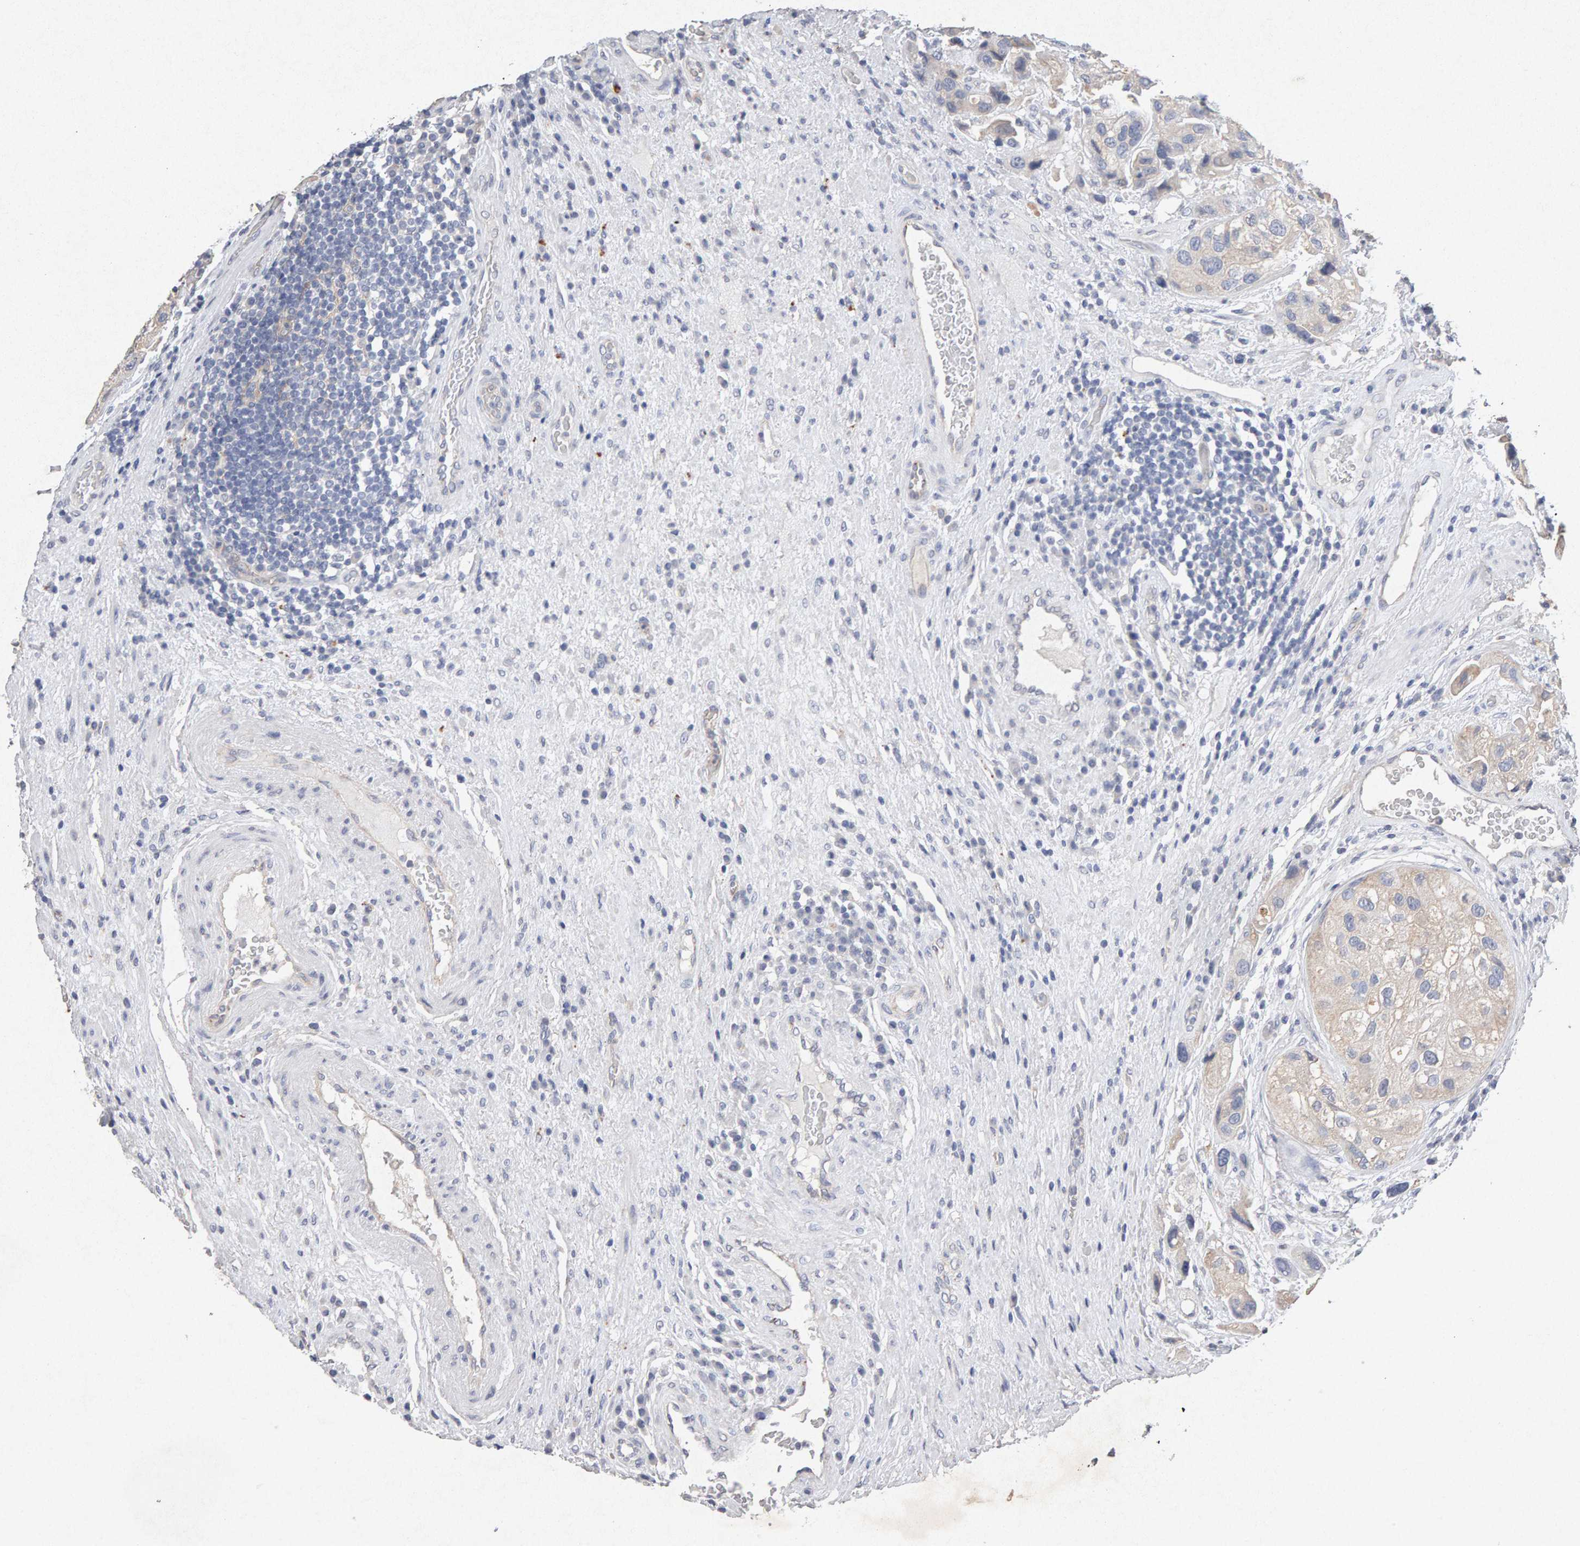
{"staining": {"intensity": "negative", "quantity": "none", "location": "none"}, "tissue": "urothelial cancer", "cell_type": "Tumor cells", "image_type": "cancer", "snomed": [{"axis": "morphology", "description": "Urothelial carcinoma, High grade"}, {"axis": "topography", "description": "Urinary bladder"}], "caption": "High power microscopy image of an immunohistochemistry (IHC) photomicrograph of urothelial cancer, revealing no significant staining in tumor cells.", "gene": "PTPRM", "patient": {"sex": "female", "age": 64}}